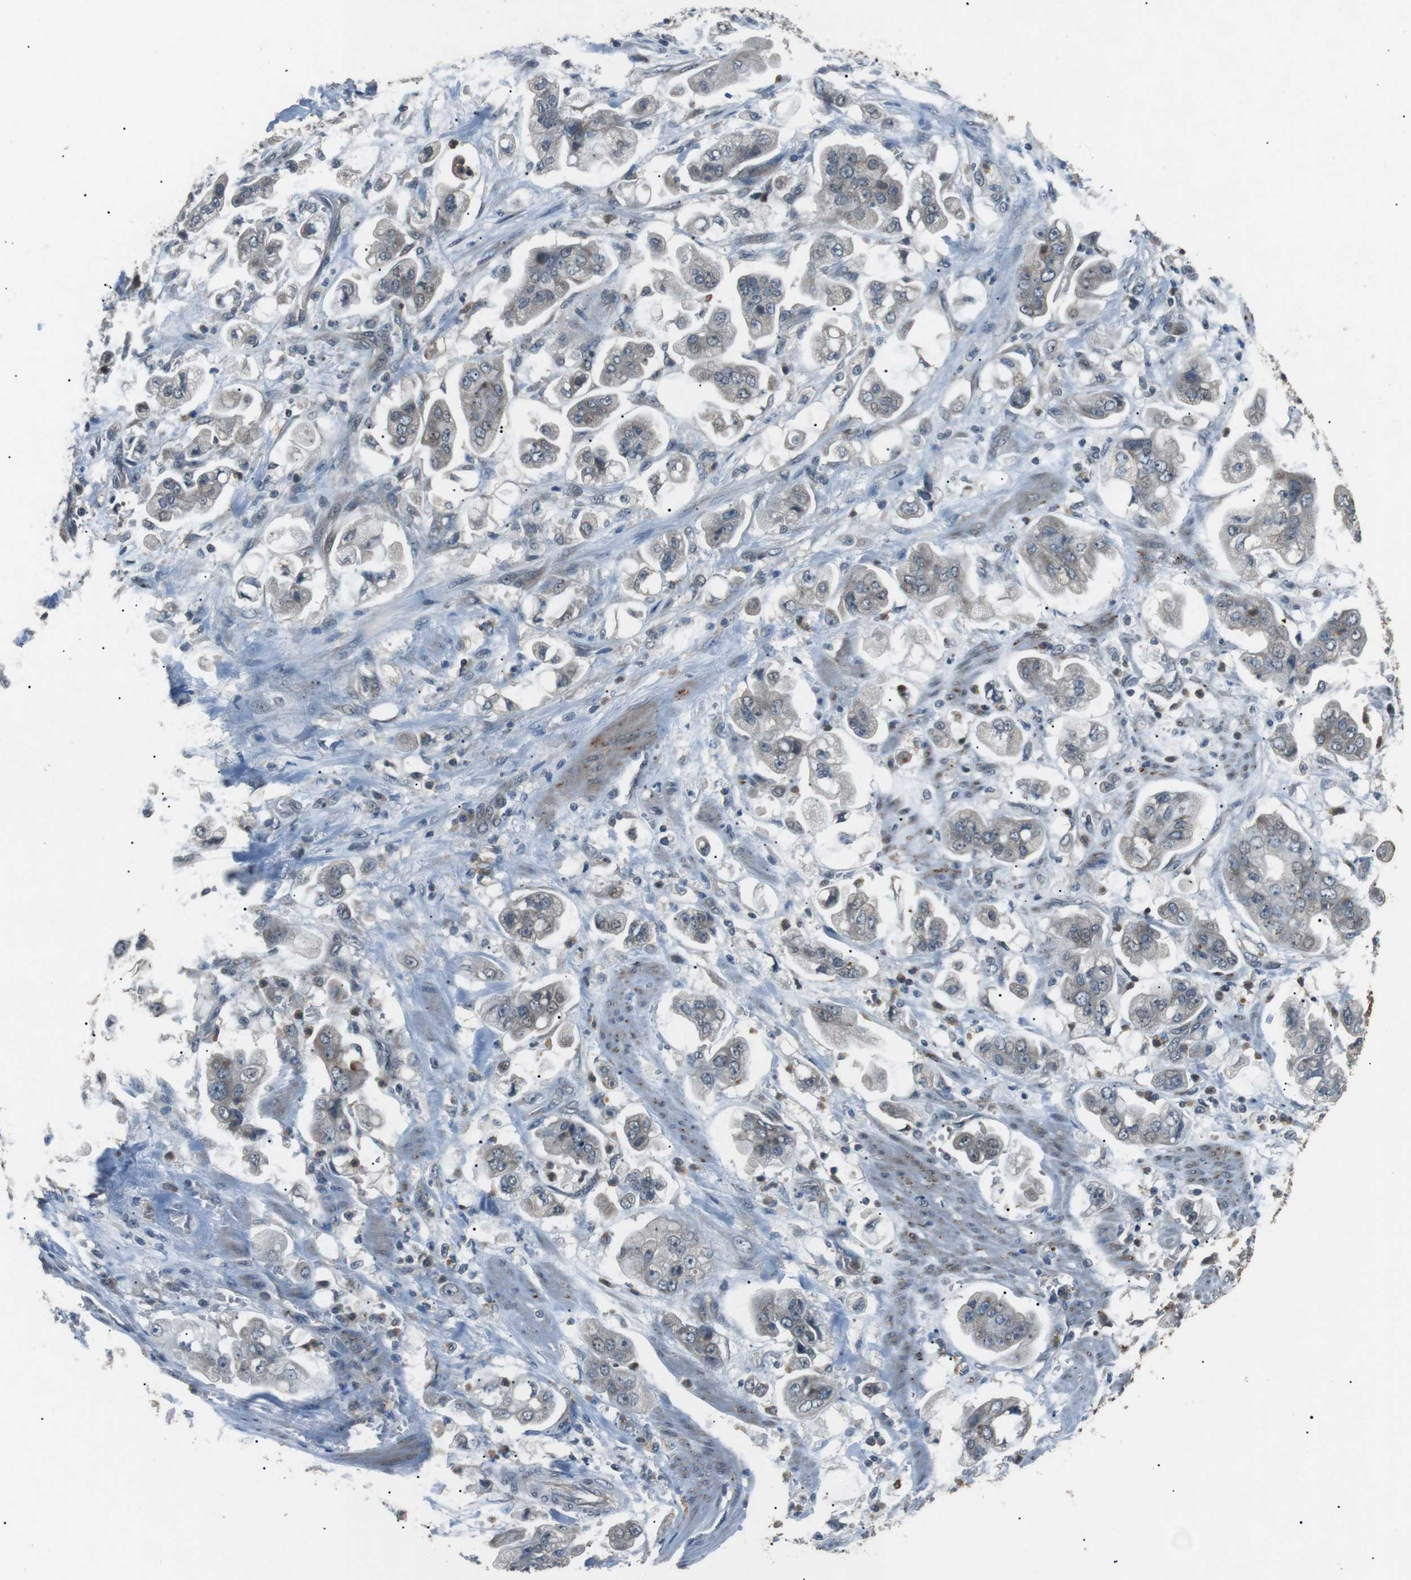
{"staining": {"intensity": "weak", "quantity": "<25%", "location": "cytoplasmic/membranous"}, "tissue": "stomach cancer", "cell_type": "Tumor cells", "image_type": "cancer", "snomed": [{"axis": "morphology", "description": "Adenocarcinoma, NOS"}, {"axis": "topography", "description": "Stomach"}], "caption": "Immunohistochemical staining of stomach cancer (adenocarcinoma) demonstrates no significant staining in tumor cells.", "gene": "NEK7", "patient": {"sex": "male", "age": 62}}